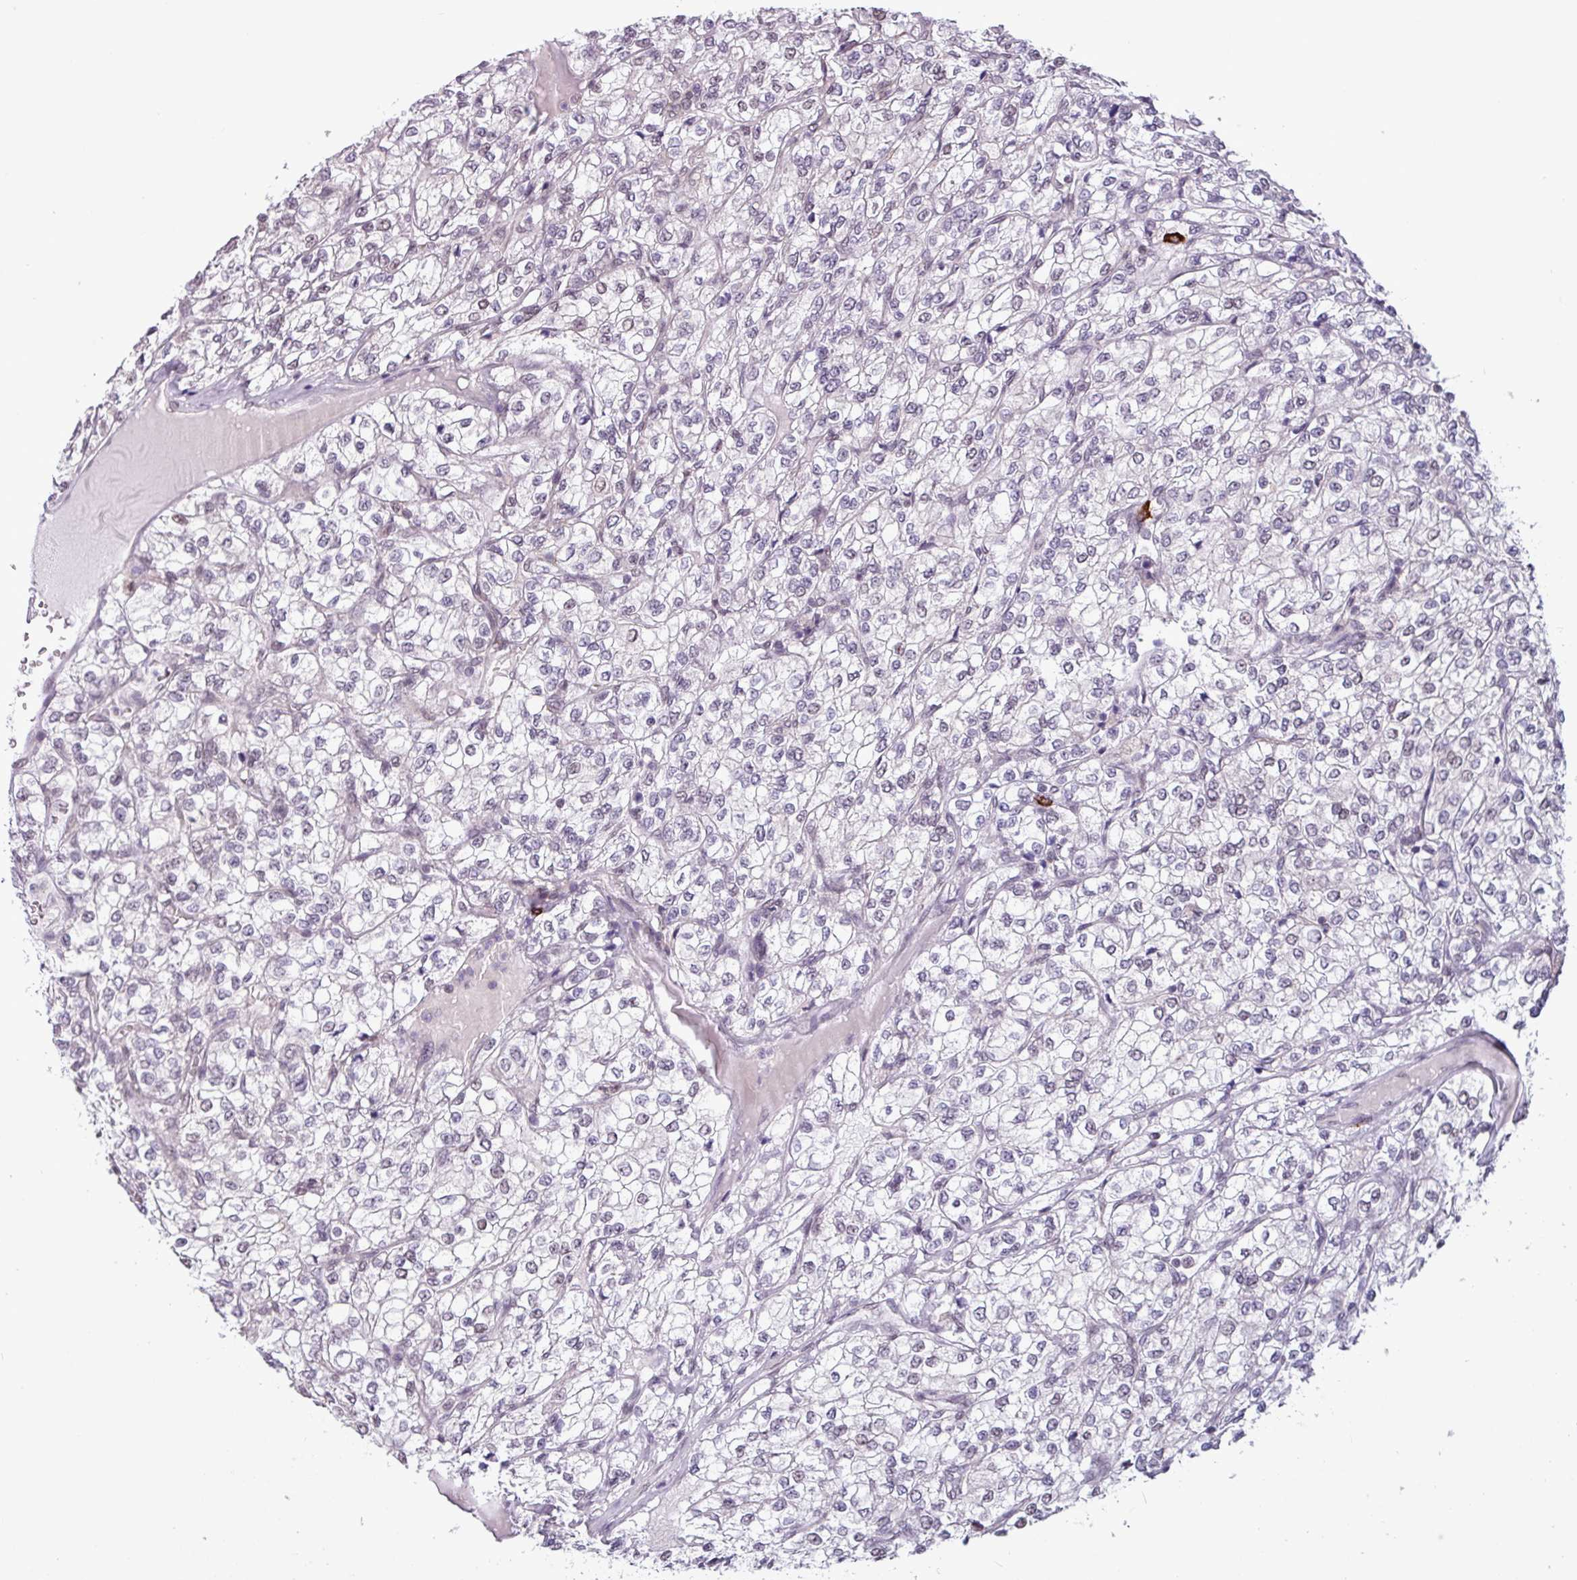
{"staining": {"intensity": "negative", "quantity": "none", "location": "none"}, "tissue": "renal cancer", "cell_type": "Tumor cells", "image_type": "cancer", "snomed": [{"axis": "morphology", "description": "Adenocarcinoma, NOS"}, {"axis": "topography", "description": "Kidney"}], "caption": "Immunohistochemistry (IHC) micrograph of human renal adenocarcinoma stained for a protein (brown), which displays no expression in tumor cells. (DAB immunohistochemistry, high magnification).", "gene": "NOTCH2", "patient": {"sex": "male", "age": 80}}